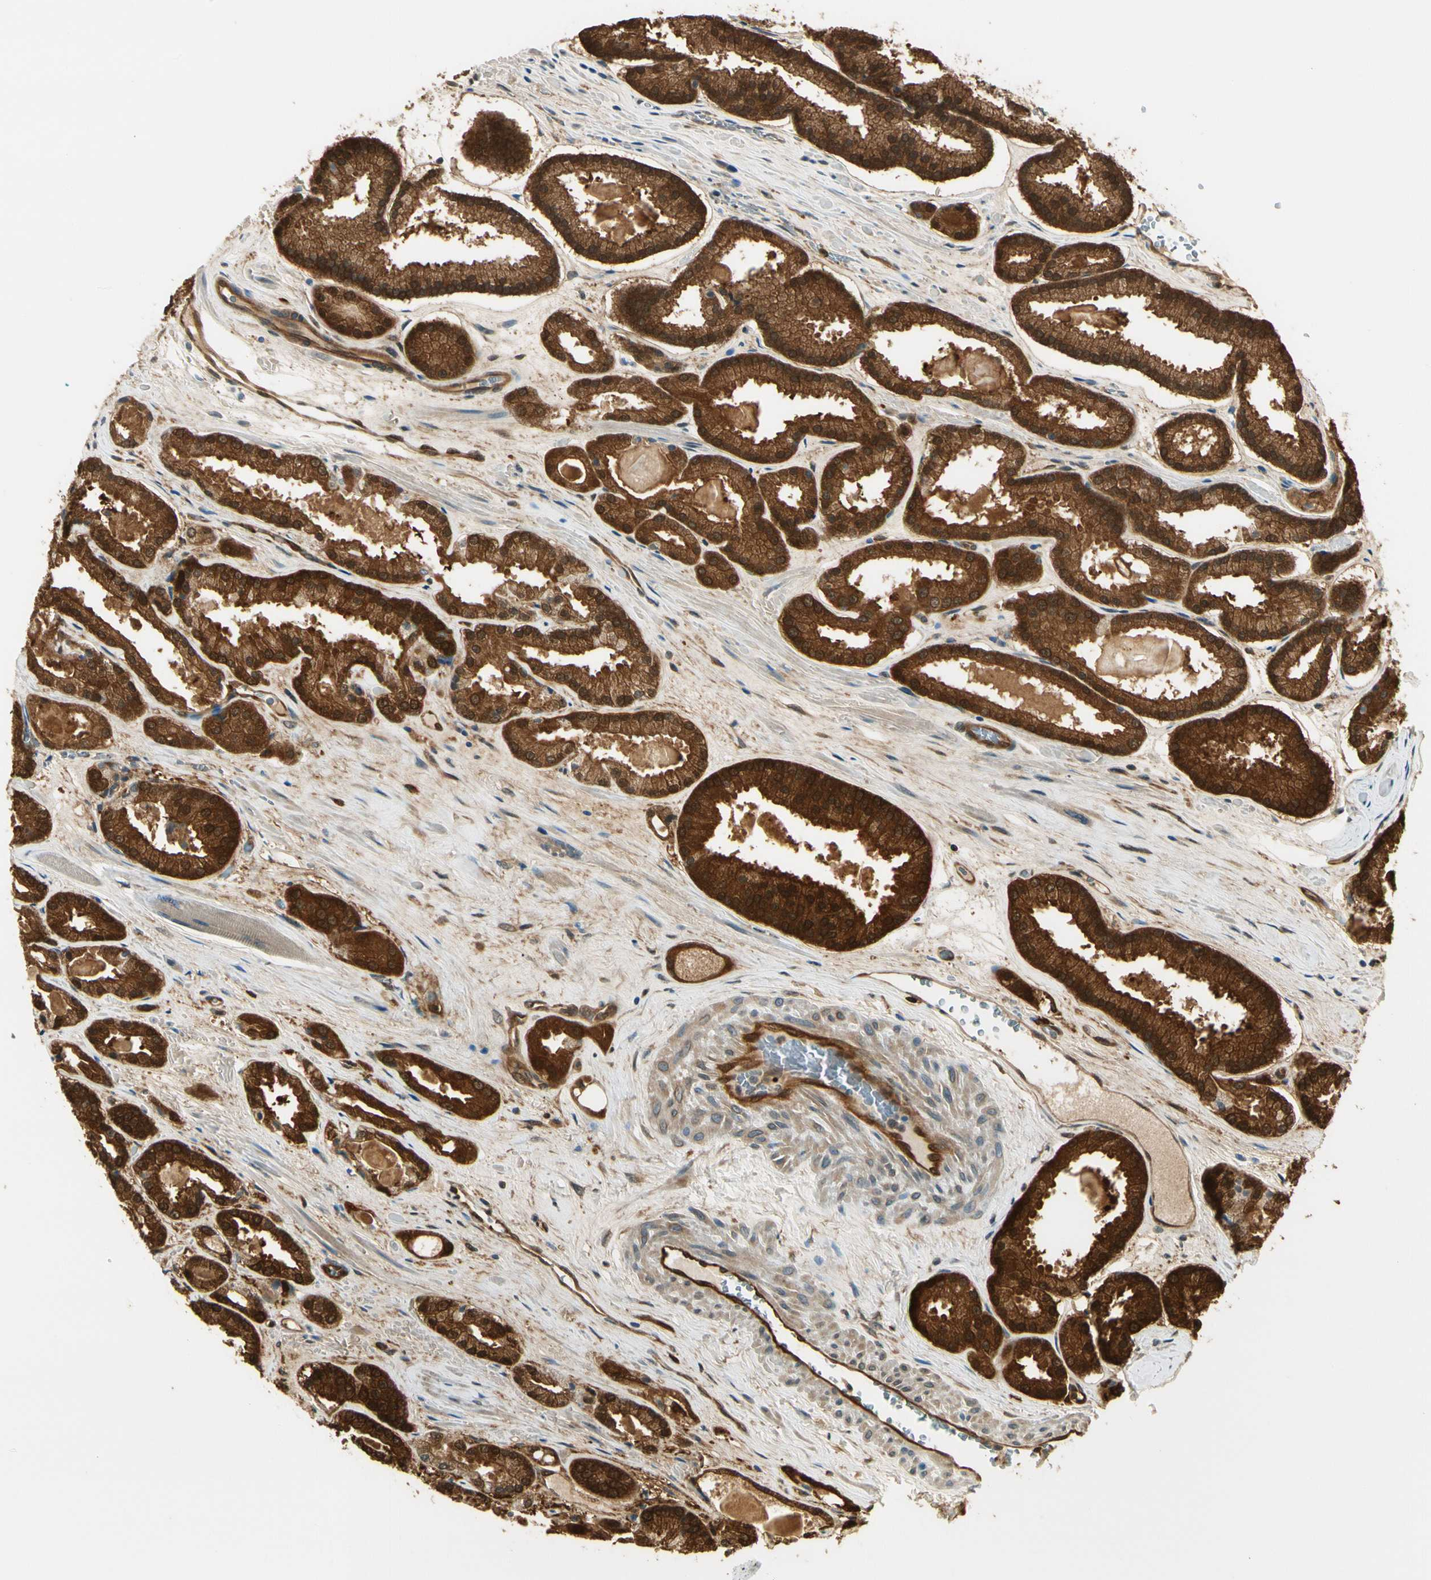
{"staining": {"intensity": "strong", "quantity": ">75%", "location": "cytoplasmic/membranous,nuclear"}, "tissue": "prostate cancer", "cell_type": "Tumor cells", "image_type": "cancer", "snomed": [{"axis": "morphology", "description": "Adenocarcinoma, Low grade"}, {"axis": "topography", "description": "Prostate"}], "caption": "The immunohistochemical stain shows strong cytoplasmic/membranous and nuclear staining in tumor cells of prostate cancer tissue. The staining was performed using DAB to visualize the protein expression in brown, while the nuclei were stained in blue with hematoxylin (Magnification: 20x).", "gene": "SERPINB6", "patient": {"sex": "male", "age": 59}}